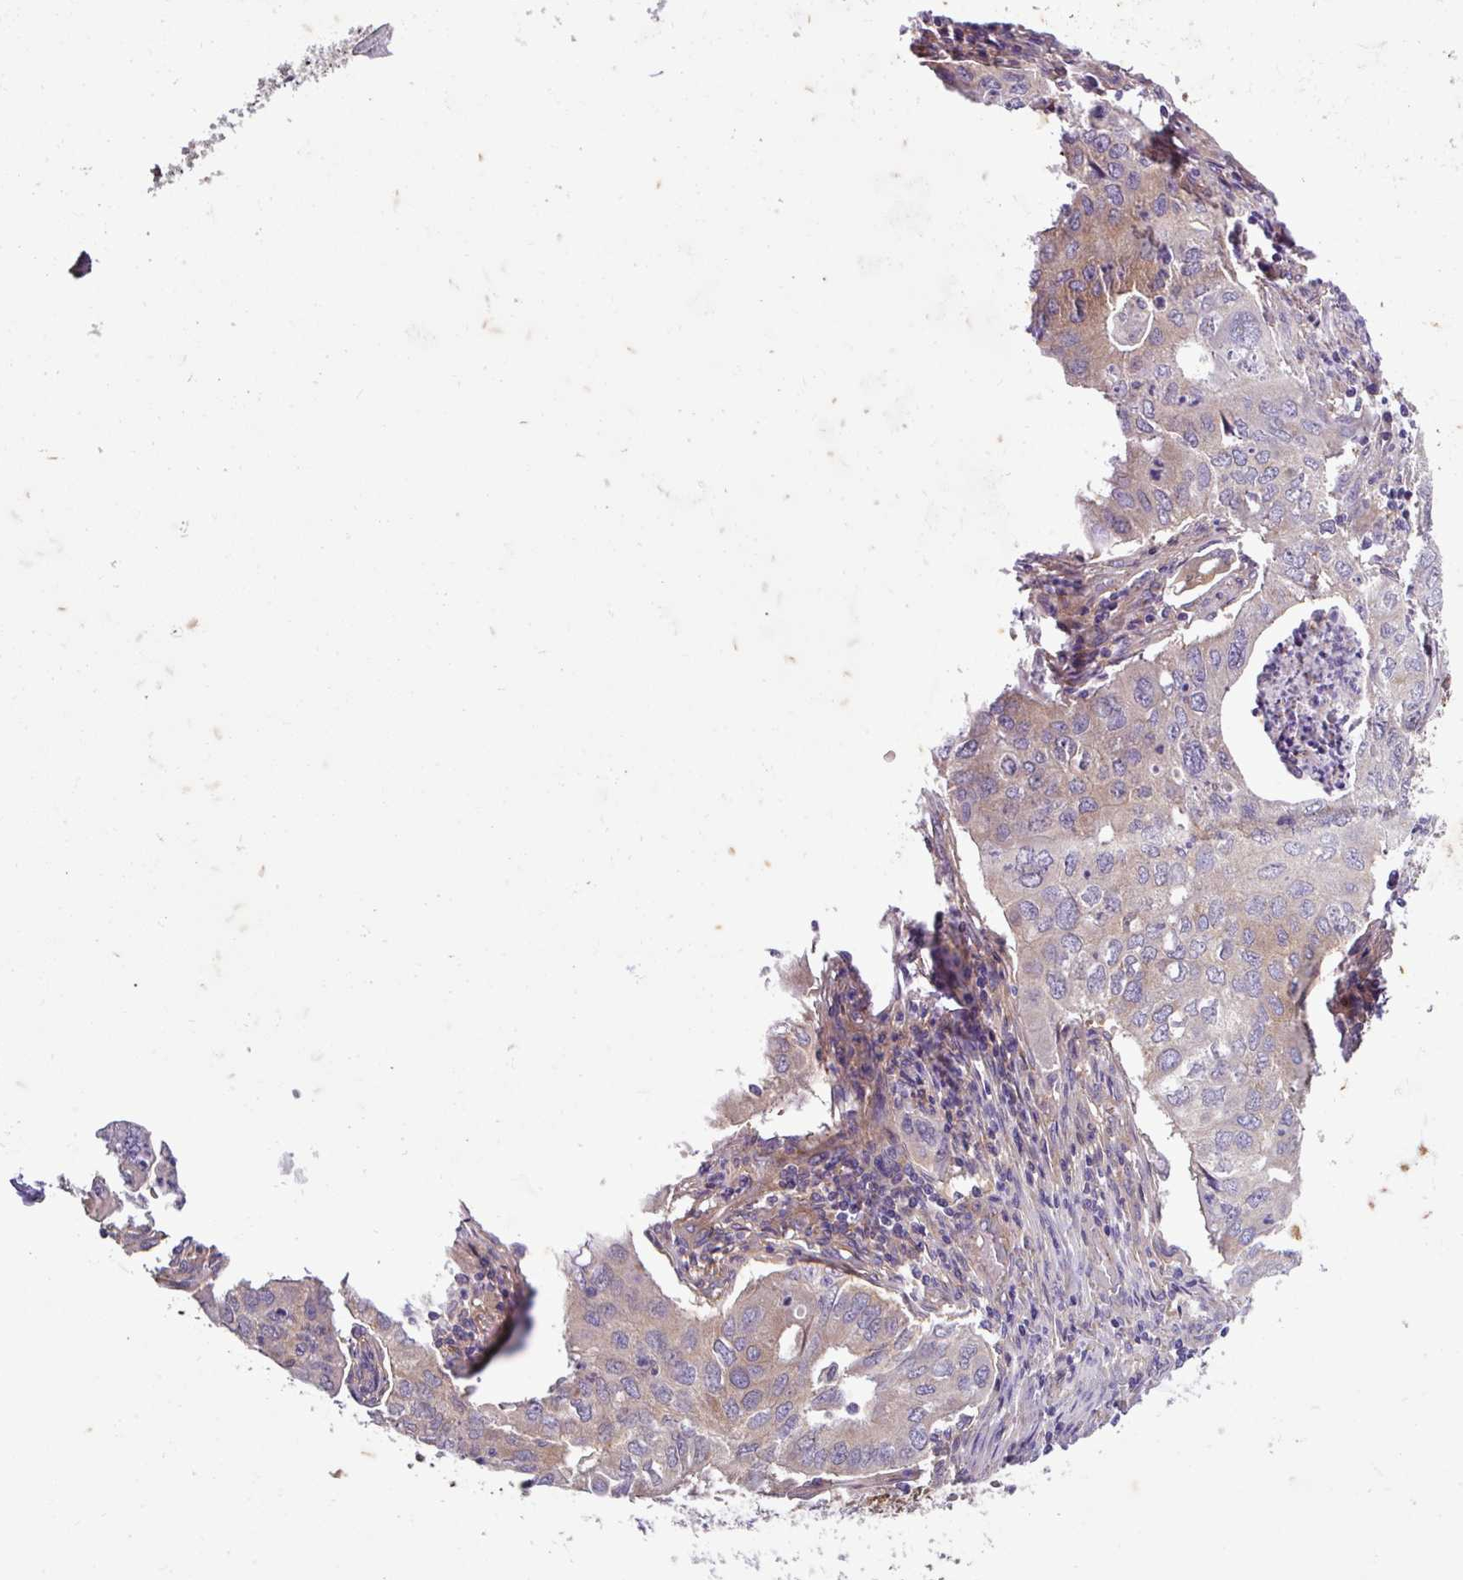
{"staining": {"intensity": "moderate", "quantity": "25%-75%", "location": "cytoplasmic/membranous"}, "tissue": "lung cancer", "cell_type": "Tumor cells", "image_type": "cancer", "snomed": [{"axis": "morphology", "description": "Adenocarcinoma, NOS"}, {"axis": "topography", "description": "Lung"}], "caption": "This photomicrograph exhibits immunohistochemistry (IHC) staining of adenocarcinoma (lung), with medium moderate cytoplasmic/membranous expression in about 25%-75% of tumor cells.", "gene": "SLC23A2", "patient": {"sex": "male", "age": 48}}